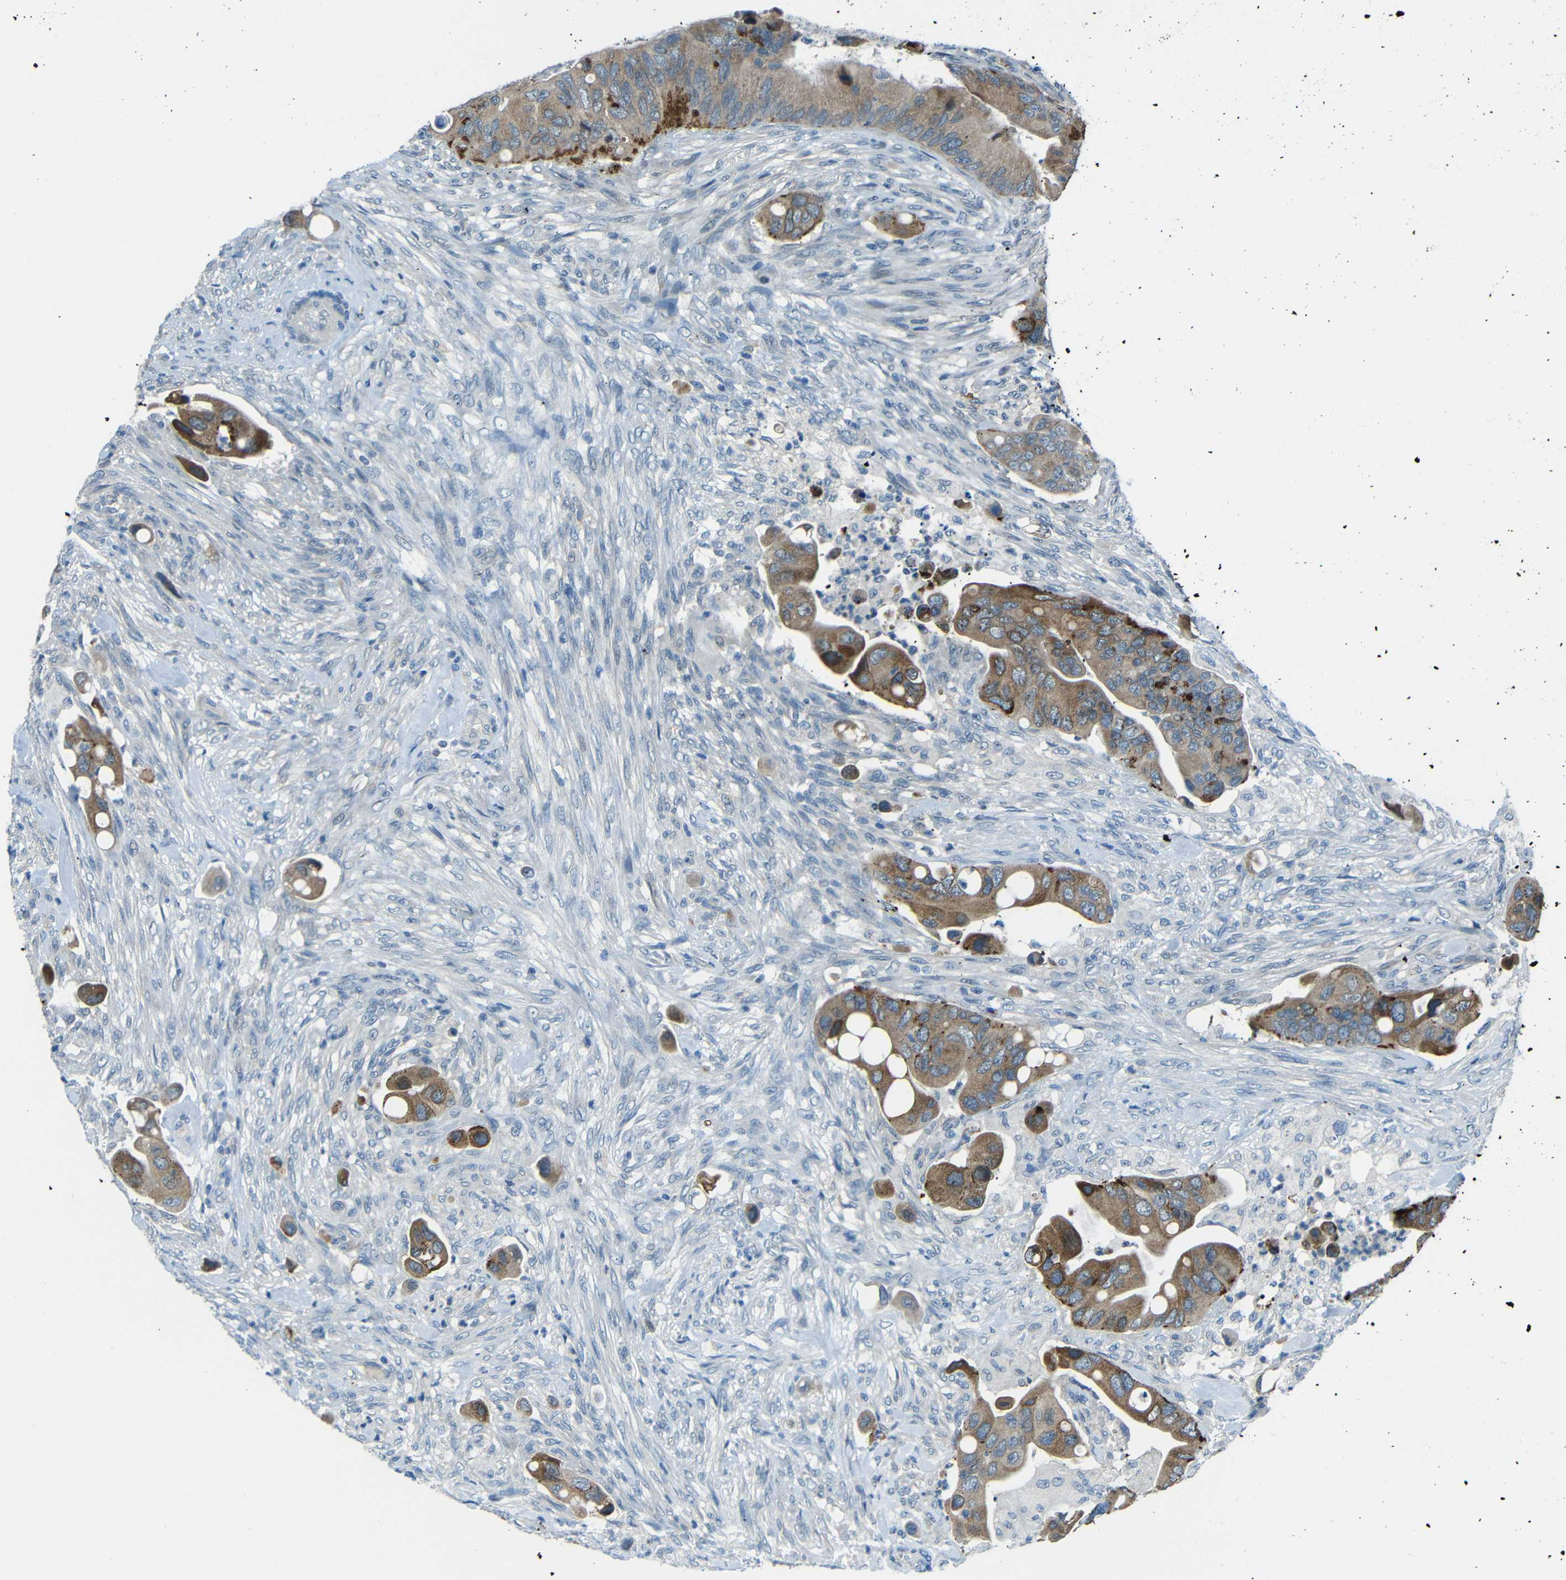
{"staining": {"intensity": "moderate", "quantity": ">75%", "location": "cytoplasmic/membranous"}, "tissue": "colorectal cancer", "cell_type": "Tumor cells", "image_type": "cancer", "snomed": [{"axis": "morphology", "description": "Adenocarcinoma, NOS"}, {"axis": "topography", "description": "Rectum"}], "caption": "High-power microscopy captured an immunohistochemistry micrograph of adenocarcinoma (colorectal), revealing moderate cytoplasmic/membranous expression in about >75% of tumor cells.", "gene": "ANKRD22", "patient": {"sex": "female", "age": 57}}